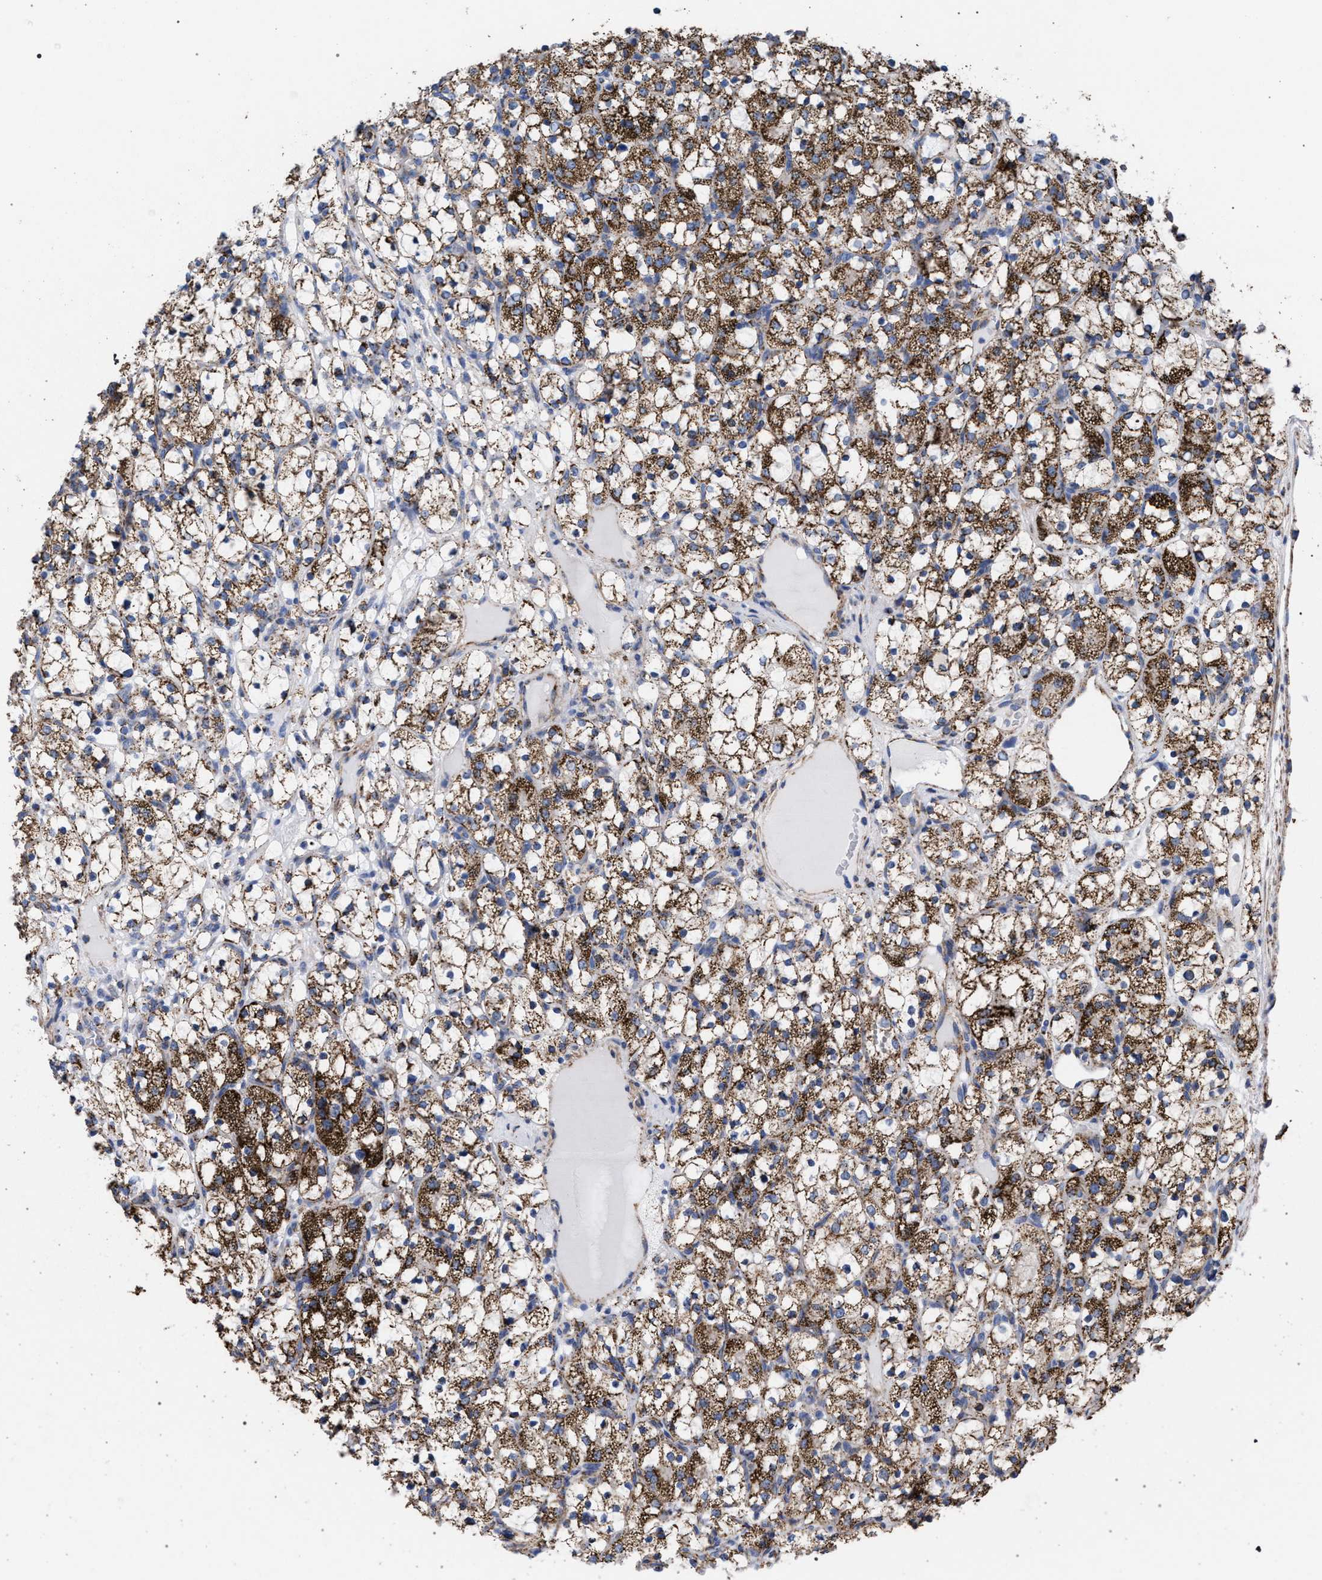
{"staining": {"intensity": "strong", "quantity": ">75%", "location": "cytoplasmic/membranous"}, "tissue": "renal cancer", "cell_type": "Tumor cells", "image_type": "cancer", "snomed": [{"axis": "morphology", "description": "Adenocarcinoma, NOS"}, {"axis": "topography", "description": "Kidney"}], "caption": "This is a micrograph of IHC staining of renal cancer (adenocarcinoma), which shows strong expression in the cytoplasmic/membranous of tumor cells.", "gene": "ACADS", "patient": {"sex": "female", "age": 69}}